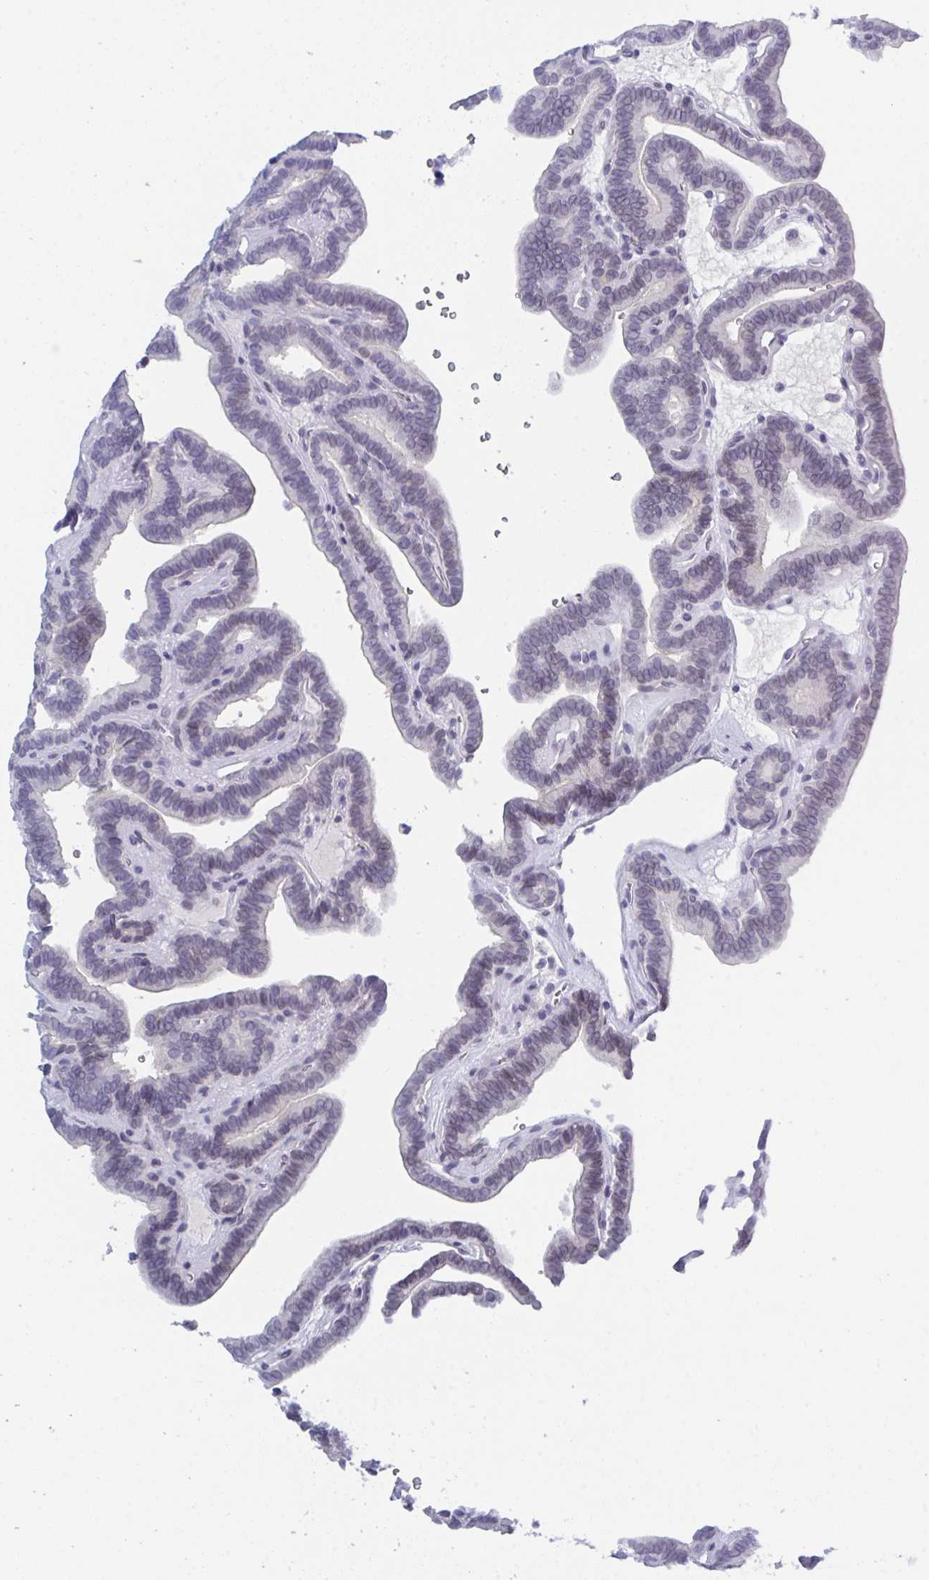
{"staining": {"intensity": "weak", "quantity": "25%-75%", "location": "nuclear"}, "tissue": "thyroid cancer", "cell_type": "Tumor cells", "image_type": "cancer", "snomed": [{"axis": "morphology", "description": "Papillary adenocarcinoma, NOS"}, {"axis": "topography", "description": "Thyroid gland"}], "caption": "Immunohistochemical staining of human papillary adenocarcinoma (thyroid) displays low levels of weak nuclear protein expression in about 25%-75% of tumor cells.", "gene": "BMAL2", "patient": {"sex": "female", "age": 21}}